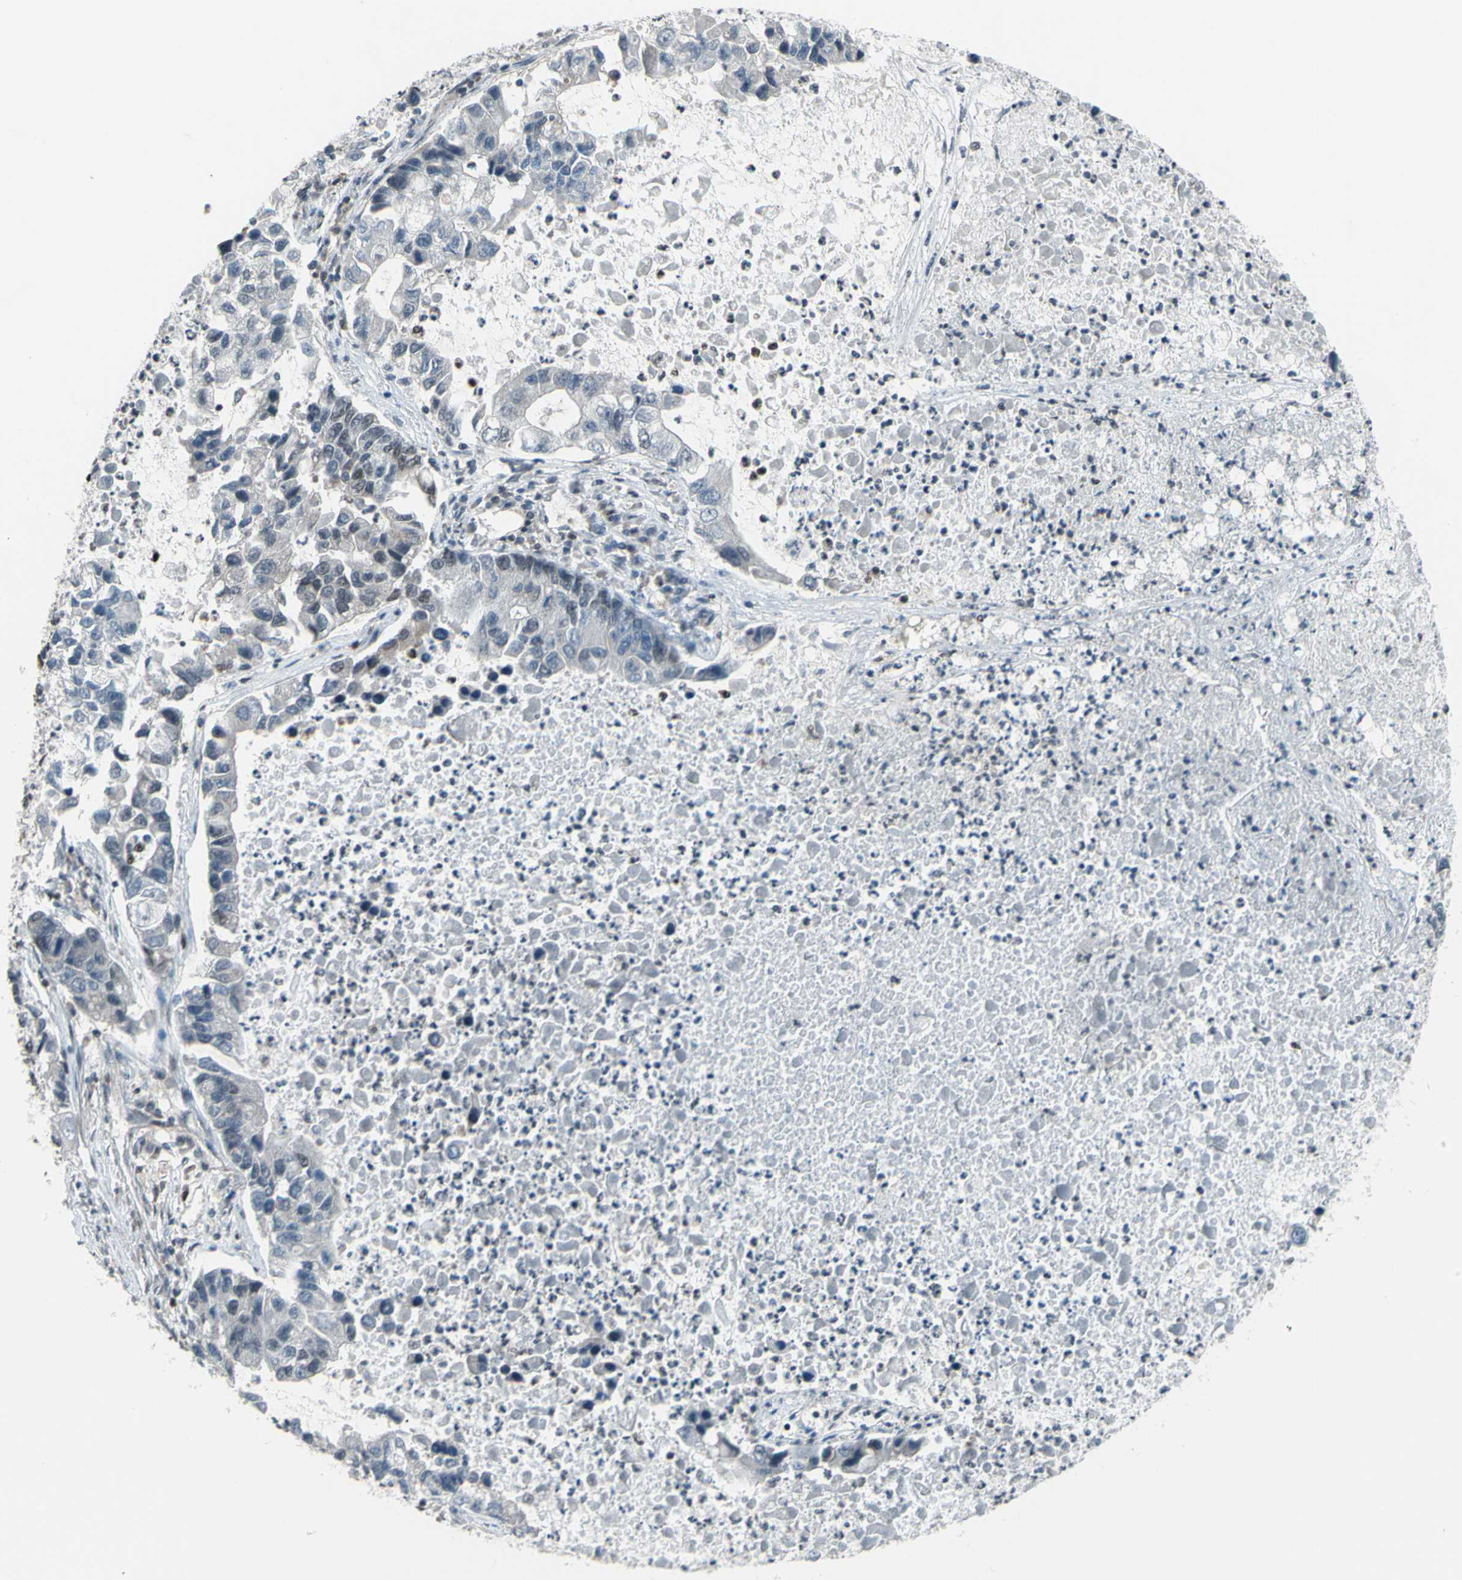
{"staining": {"intensity": "moderate", "quantity": ">75%", "location": "cytoplasmic/membranous,nuclear"}, "tissue": "lung cancer", "cell_type": "Tumor cells", "image_type": "cancer", "snomed": [{"axis": "morphology", "description": "Adenocarcinoma, NOS"}, {"axis": "topography", "description": "Lung"}], "caption": "Immunohistochemistry (DAB) staining of lung cancer (adenocarcinoma) displays moderate cytoplasmic/membranous and nuclear protein expression in about >75% of tumor cells.", "gene": "FKBP5", "patient": {"sex": "female", "age": 51}}